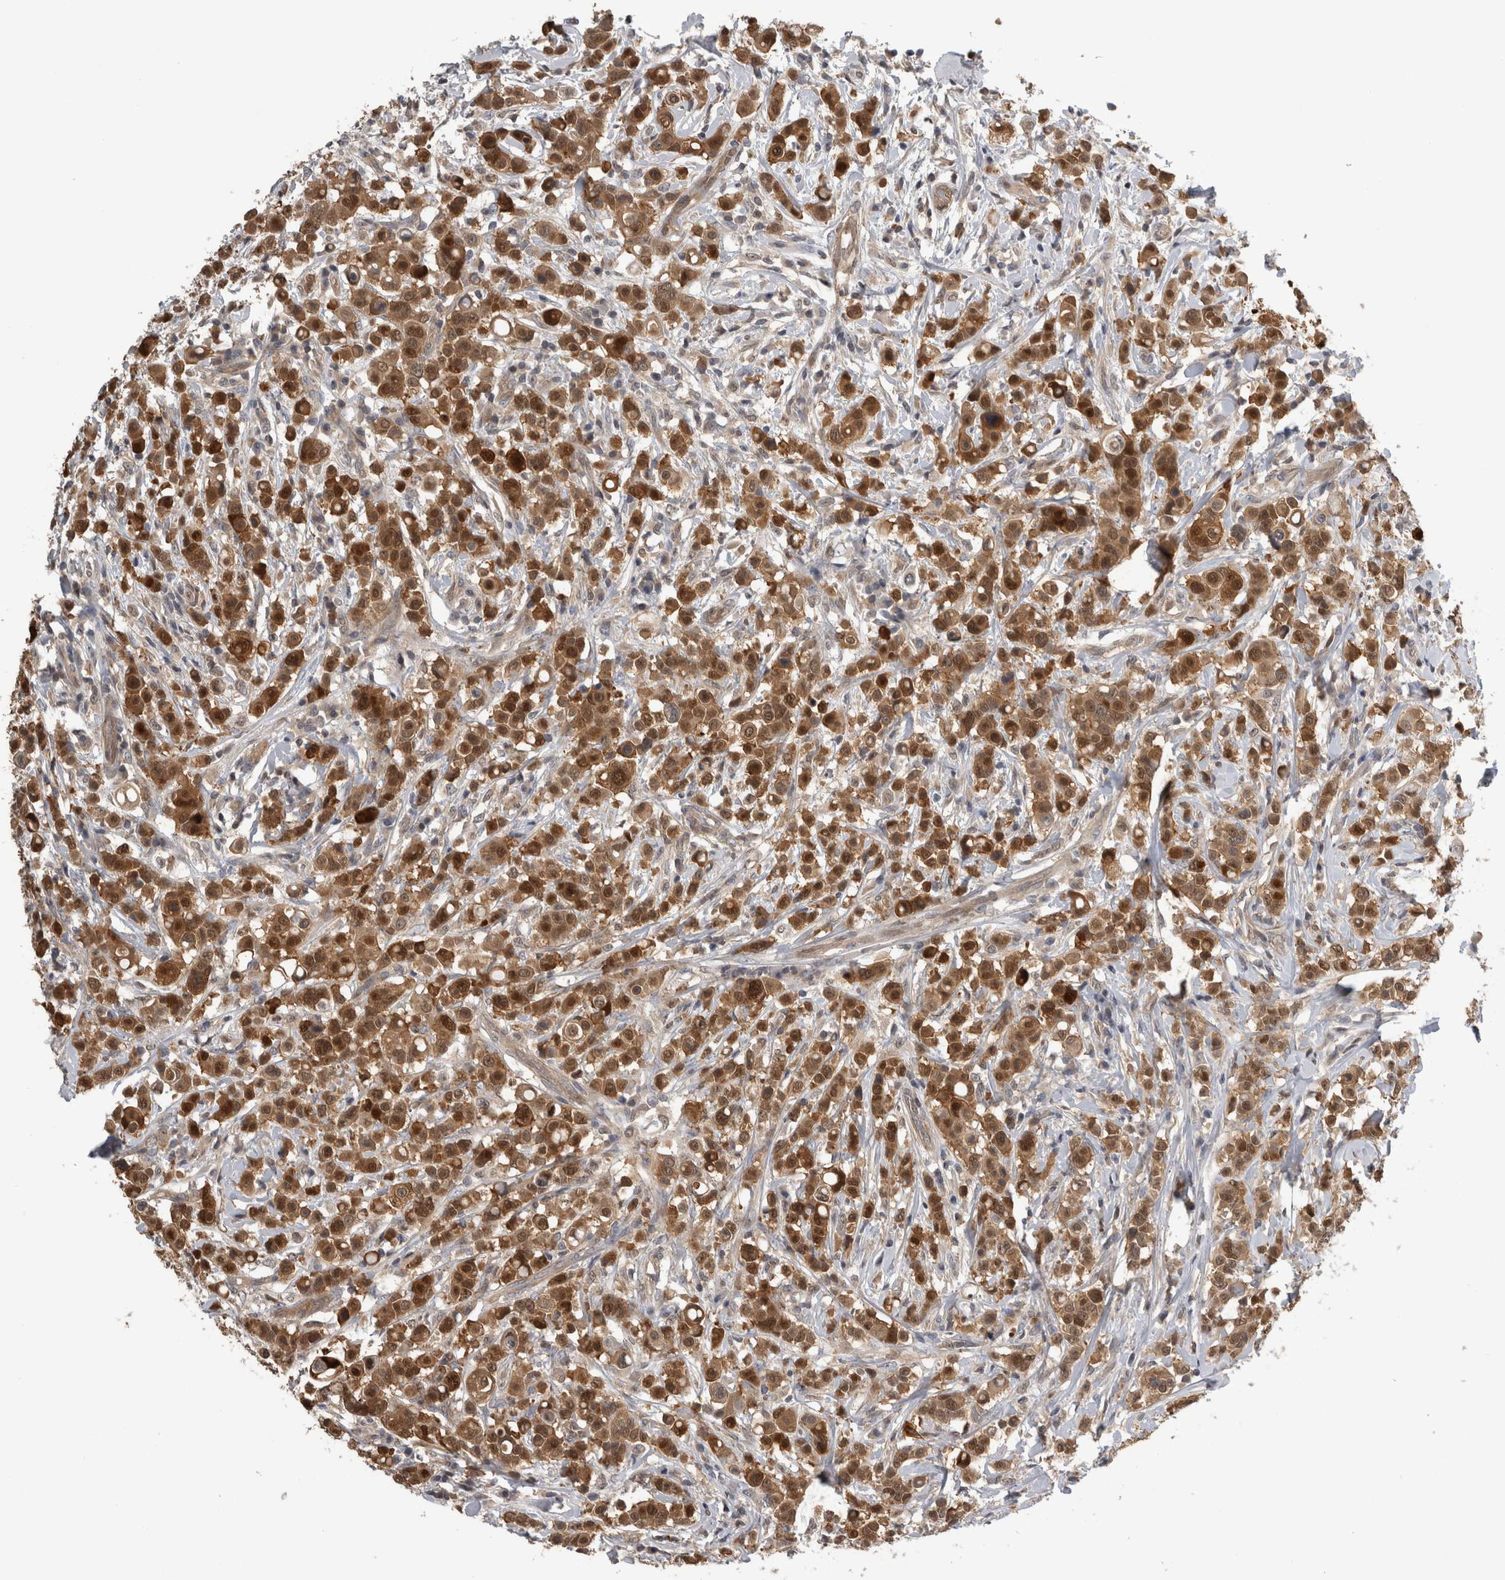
{"staining": {"intensity": "strong", "quantity": ">75%", "location": "cytoplasmic/membranous,nuclear"}, "tissue": "breast cancer", "cell_type": "Tumor cells", "image_type": "cancer", "snomed": [{"axis": "morphology", "description": "Duct carcinoma"}, {"axis": "topography", "description": "Breast"}], "caption": "About >75% of tumor cells in human breast cancer demonstrate strong cytoplasmic/membranous and nuclear protein expression as visualized by brown immunohistochemical staining.", "gene": "NAPRT", "patient": {"sex": "female", "age": 27}}